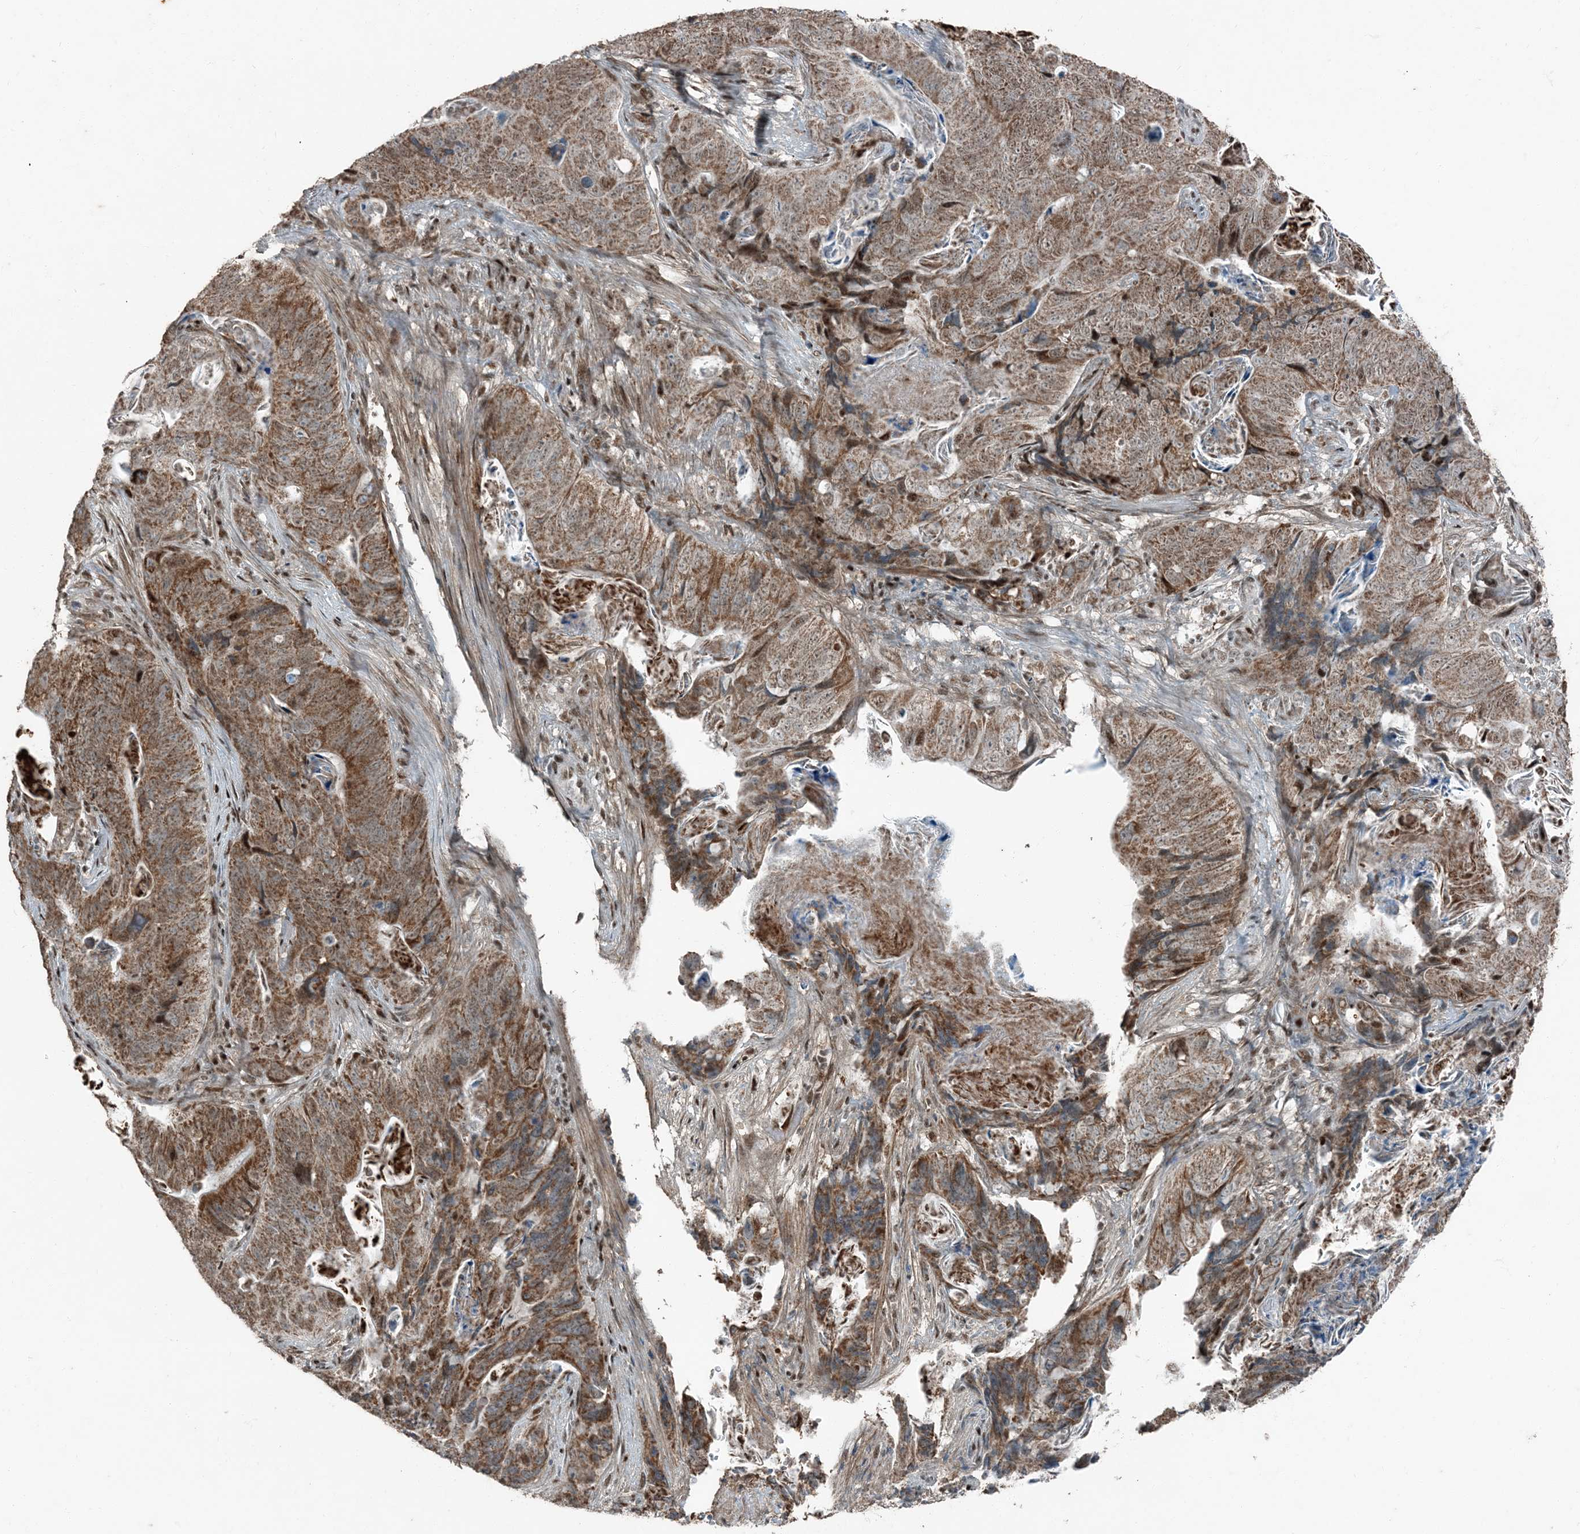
{"staining": {"intensity": "moderate", "quantity": ">75%", "location": "cytoplasmic/membranous"}, "tissue": "stomach cancer", "cell_type": "Tumor cells", "image_type": "cancer", "snomed": [{"axis": "morphology", "description": "Normal tissue, NOS"}, {"axis": "morphology", "description": "Adenocarcinoma, NOS"}, {"axis": "topography", "description": "Stomach"}], "caption": "Moderate cytoplasmic/membranous positivity is seen in approximately >75% of tumor cells in stomach cancer.", "gene": "TADA2B", "patient": {"sex": "female", "age": 89}}